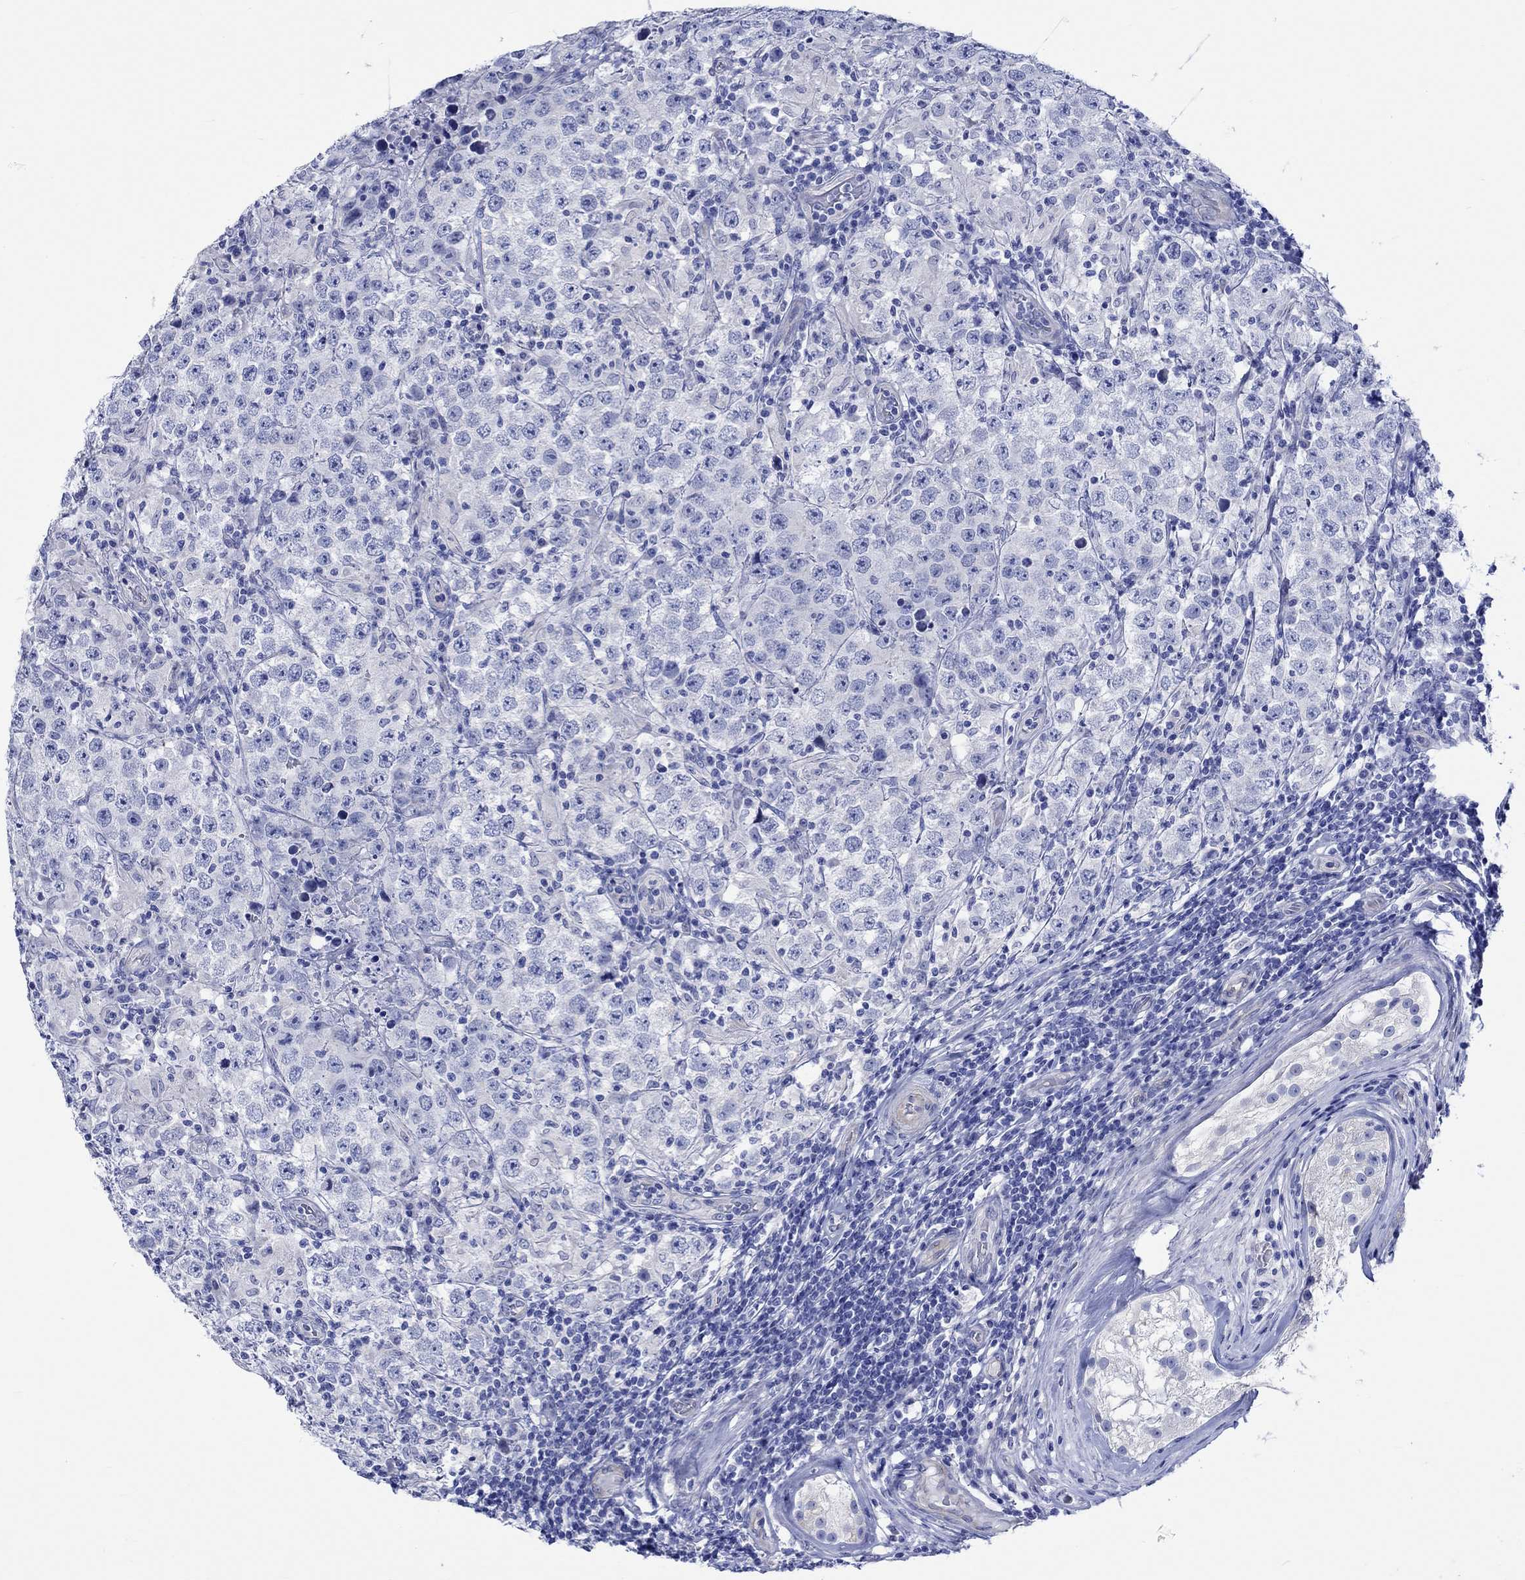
{"staining": {"intensity": "negative", "quantity": "none", "location": "none"}, "tissue": "testis cancer", "cell_type": "Tumor cells", "image_type": "cancer", "snomed": [{"axis": "morphology", "description": "Seminoma, NOS"}, {"axis": "morphology", "description": "Carcinoma, Embryonal, NOS"}, {"axis": "topography", "description": "Testis"}], "caption": "The histopathology image demonstrates no staining of tumor cells in testis cancer (seminoma).", "gene": "HARBI1", "patient": {"sex": "male", "age": 41}}